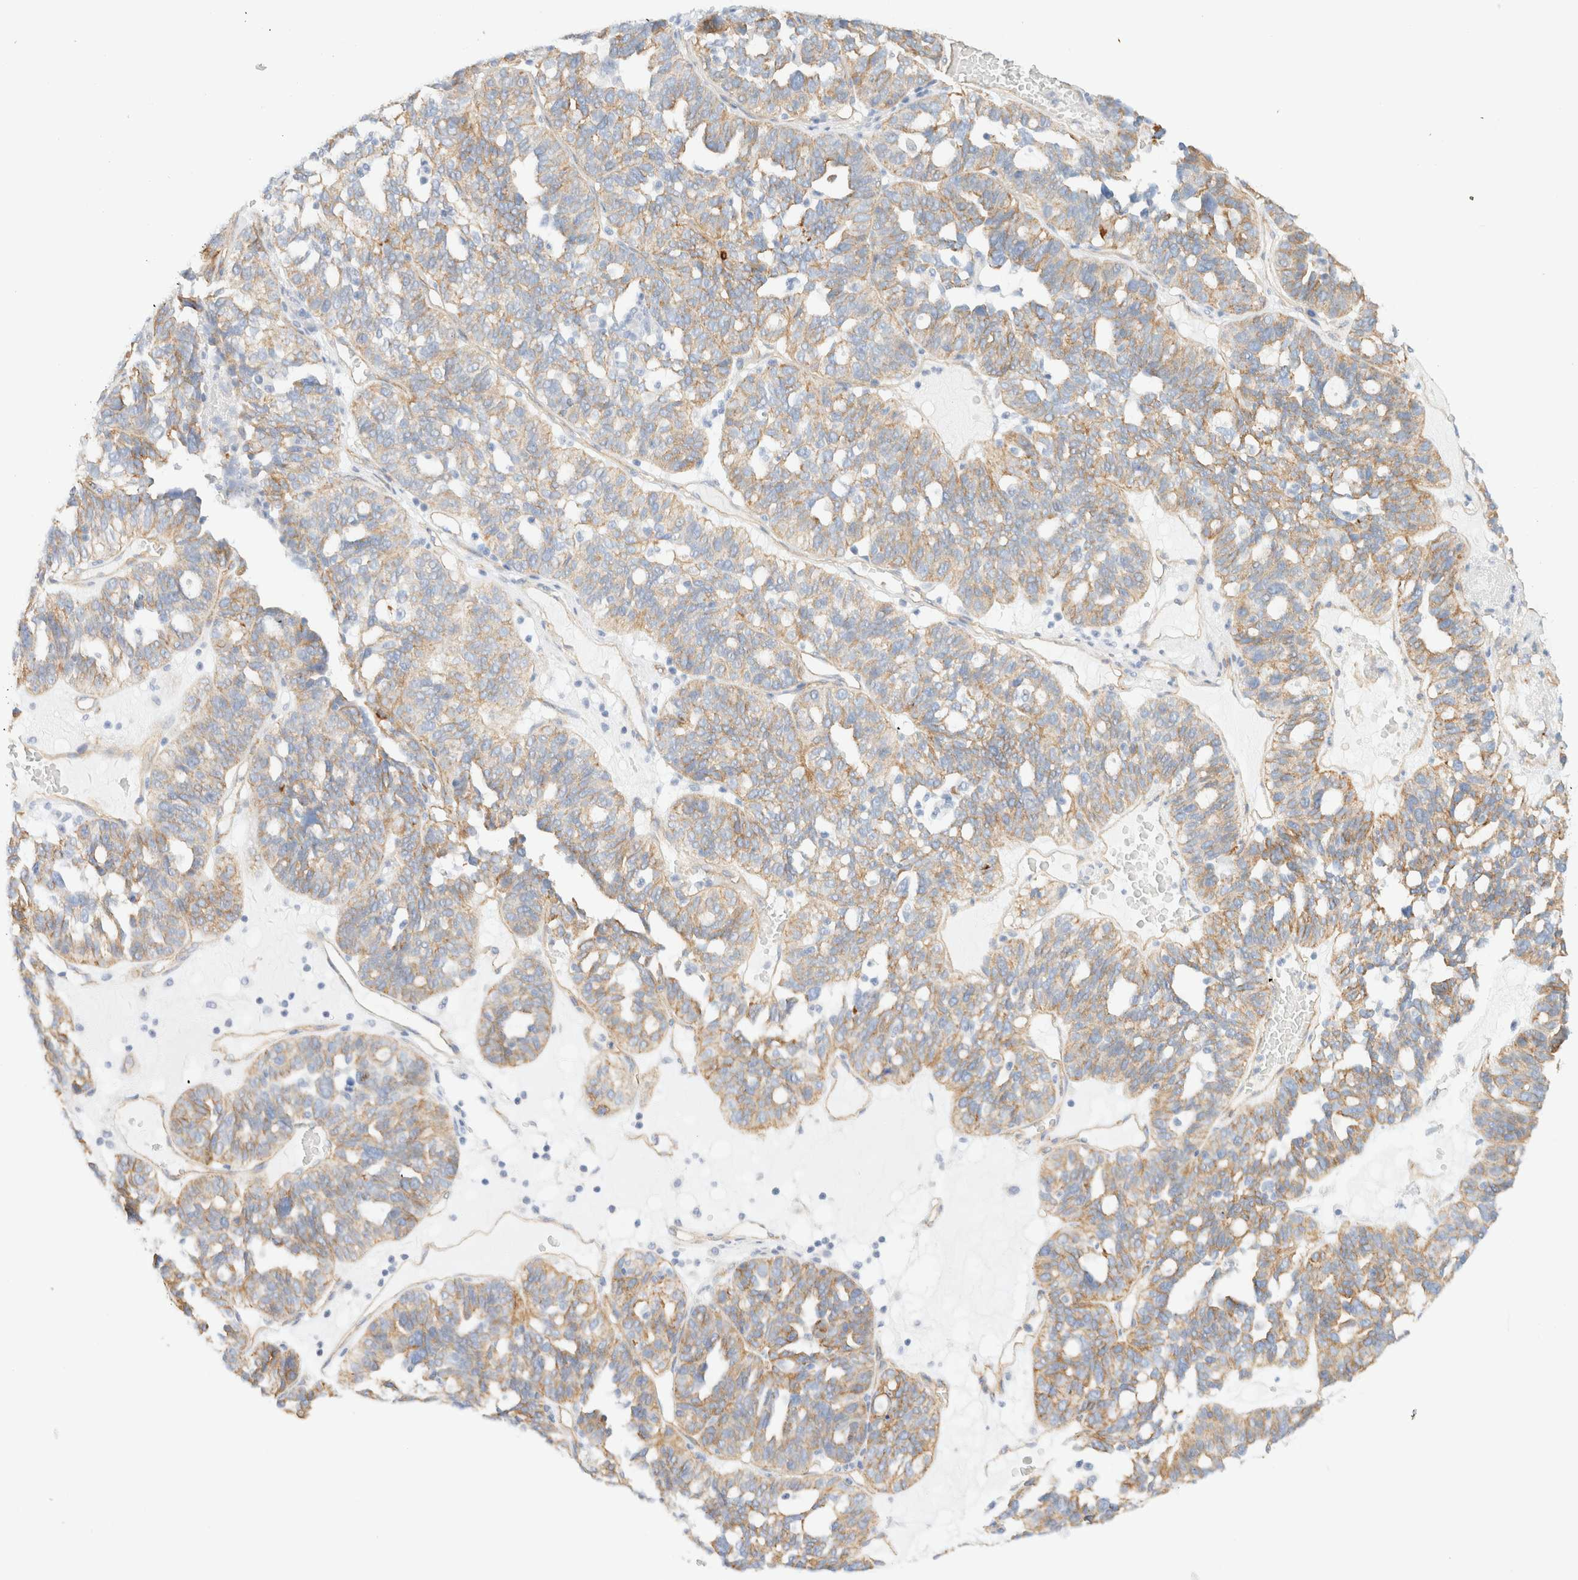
{"staining": {"intensity": "moderate", "quantity": ">75%", "location": "cytoplasmic/membranous"}, "tissue": "ovarian cancer", "cell_type": "Tumor cells", "image_type": "cancer", "snomed": [{"axis": "morphology", "description": "Cystadenocarcinoma, serous, NOS"}, {"axis": "topography", "description": "Ovary"}], "caption": "A medium amount of moderate cytoplasmic/membranous staining is identified in approximately >75% of tumor cells in ovarian cancer (serous cystadenocarcinoma) tissue.", "gene": "CYB5R4", "patient": {"sex": "female", "age": 59}}